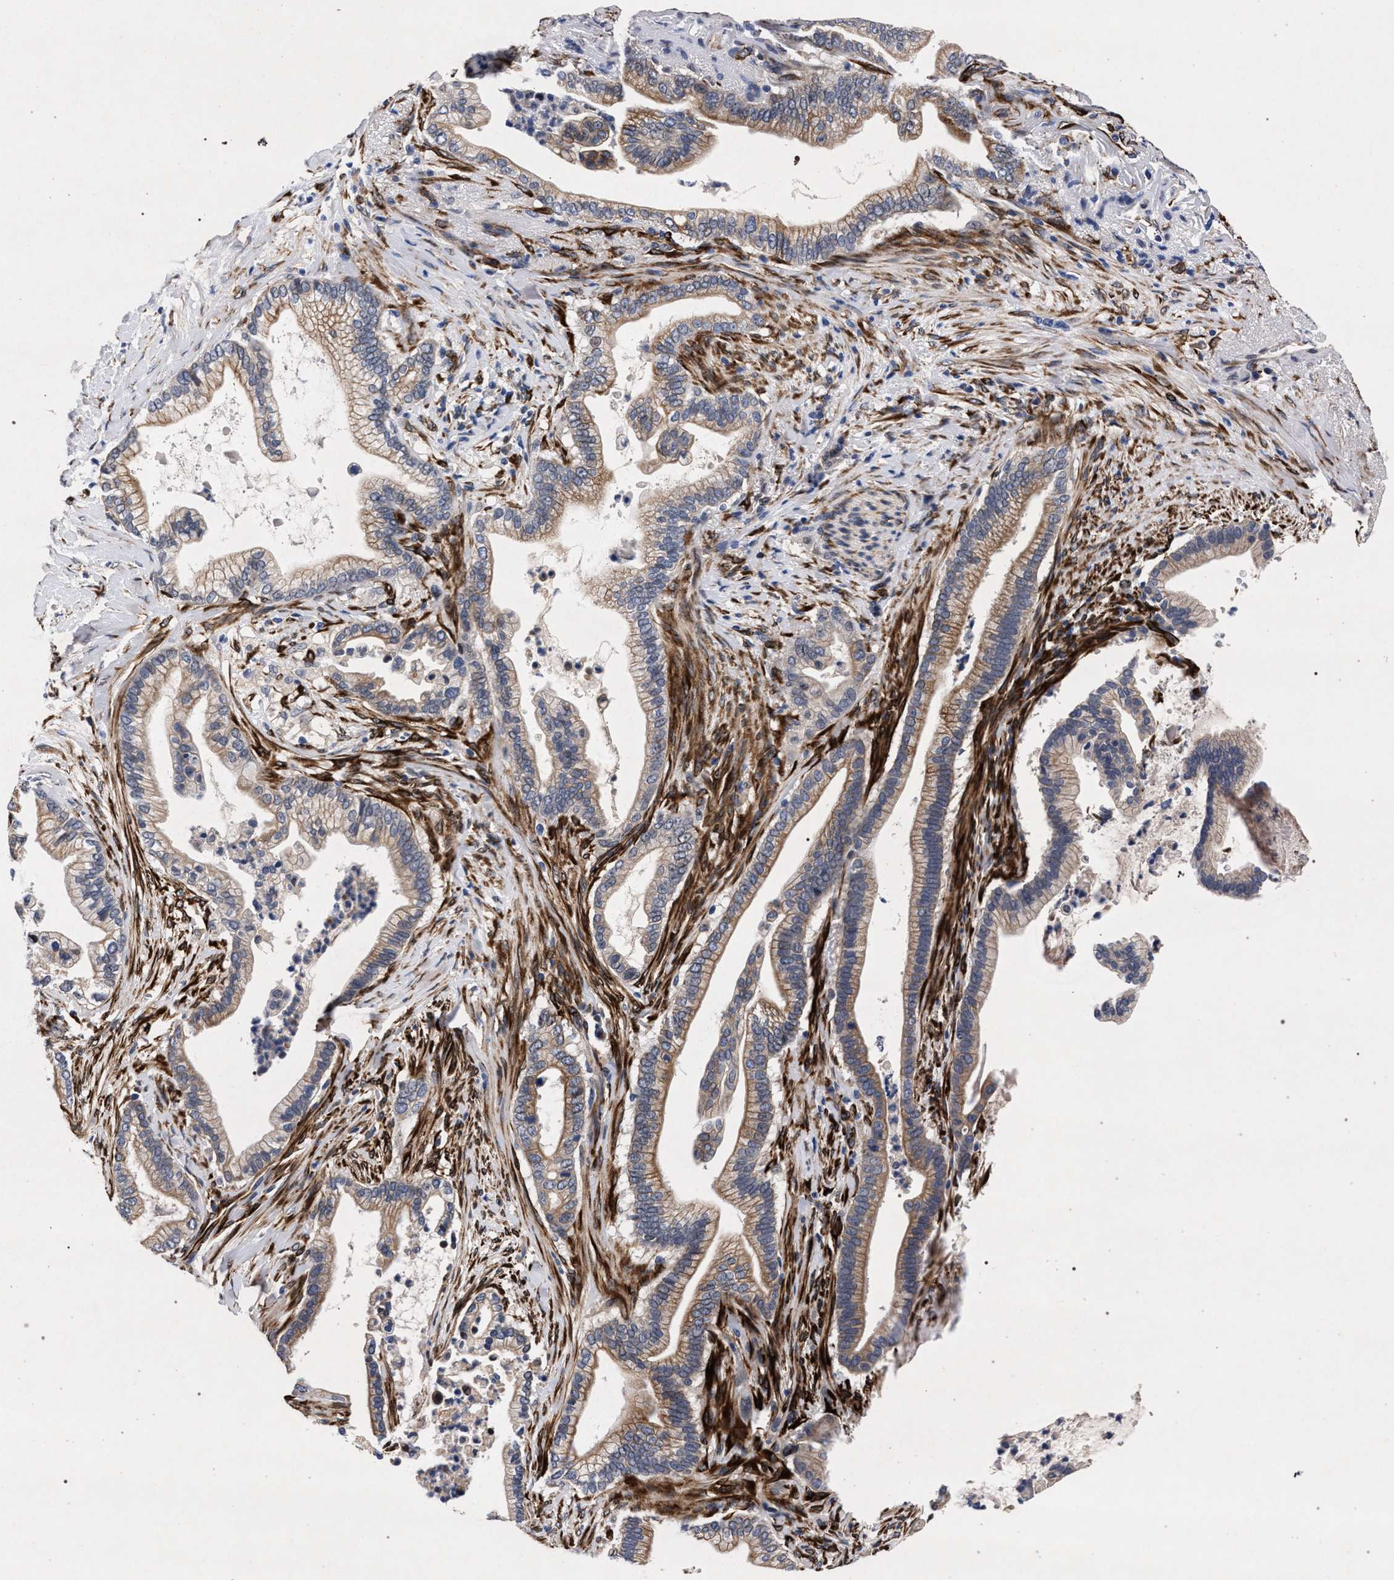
{"staining": {"intensity": "moderate", "quantity": ">75%", "location": "cytoplasmic/membranous"}, "tissue": "pancreatic cancer", "cell_type": "Tumor cells", "image_type": "cancer", "snomed": [{"axis": "morphology", "description": "Adenocarcinoma, NOS"}, {"axis": "topography", "description": "Pancreas"}], "caption": "An IHC micrograph of tumor tissue is shown. Protein staining in brown shows moderate cytoplasmic/membranous positivity in pancreatic adenocarcinoma within tumor cells.", "gene": "NEK7", "patient": {"sex": "male", "age": 69}}